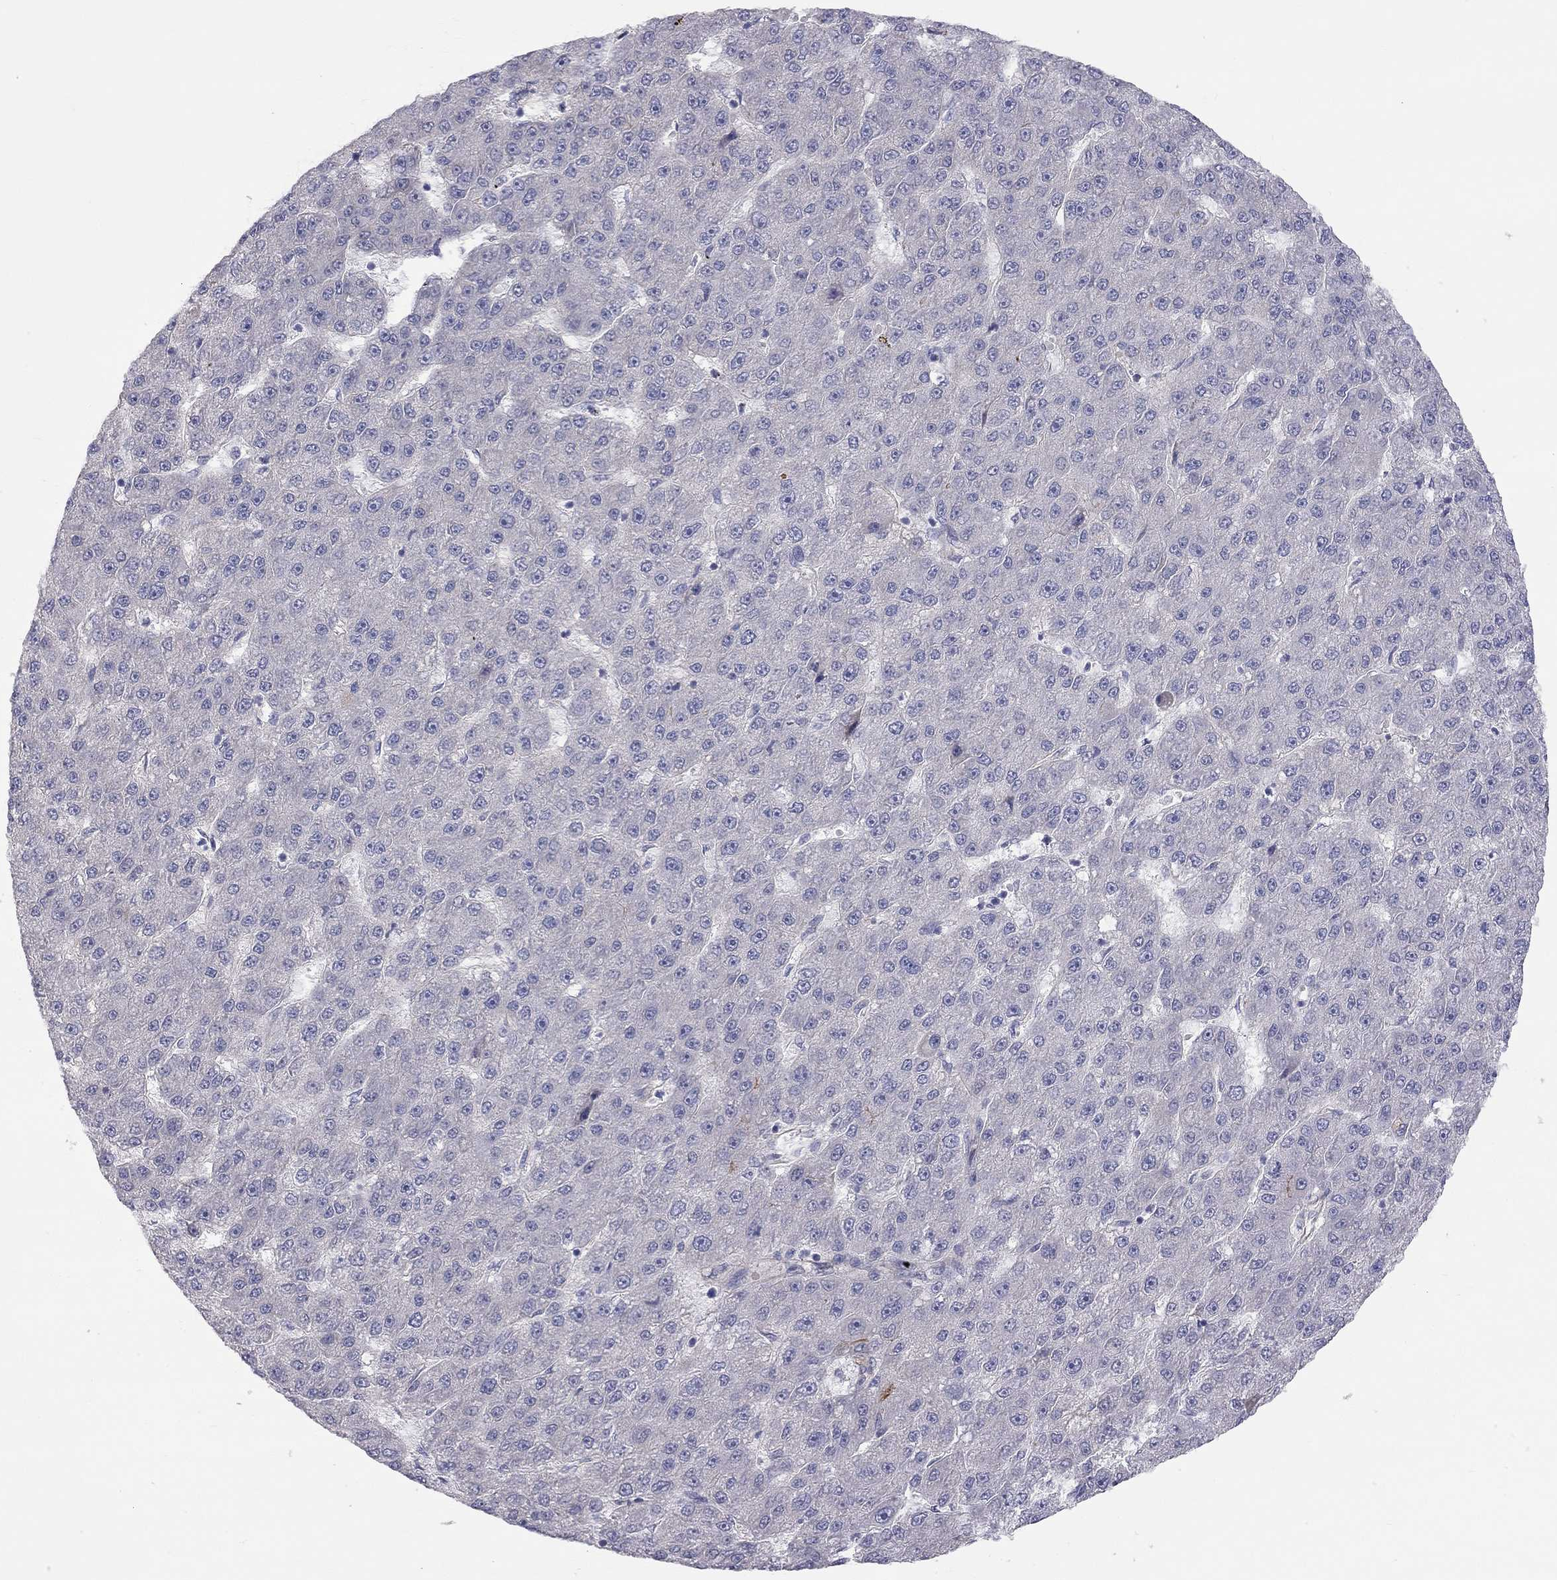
{"staining": {"intensity": "negative", "quantity": "none", "location": "none"}, "tissue": "liver cancer", "cell_type": "Tumor cells", "image_type": "cancer", "snomed": [{"axis": "morphology", "description": "Carcinoma, Hepatocellular, NOS"}, {"axis": "topography", "description": "Liver"}], "caption": "This micrograph is of liver cancer stained with immunohistochemistry (IHC) to label a protein in brown with the nuclei are counter-stained blue. There is no staining in tumor cells.", "gene": "GPRC5B", "patient": {"sex": "male", "age": 67}}